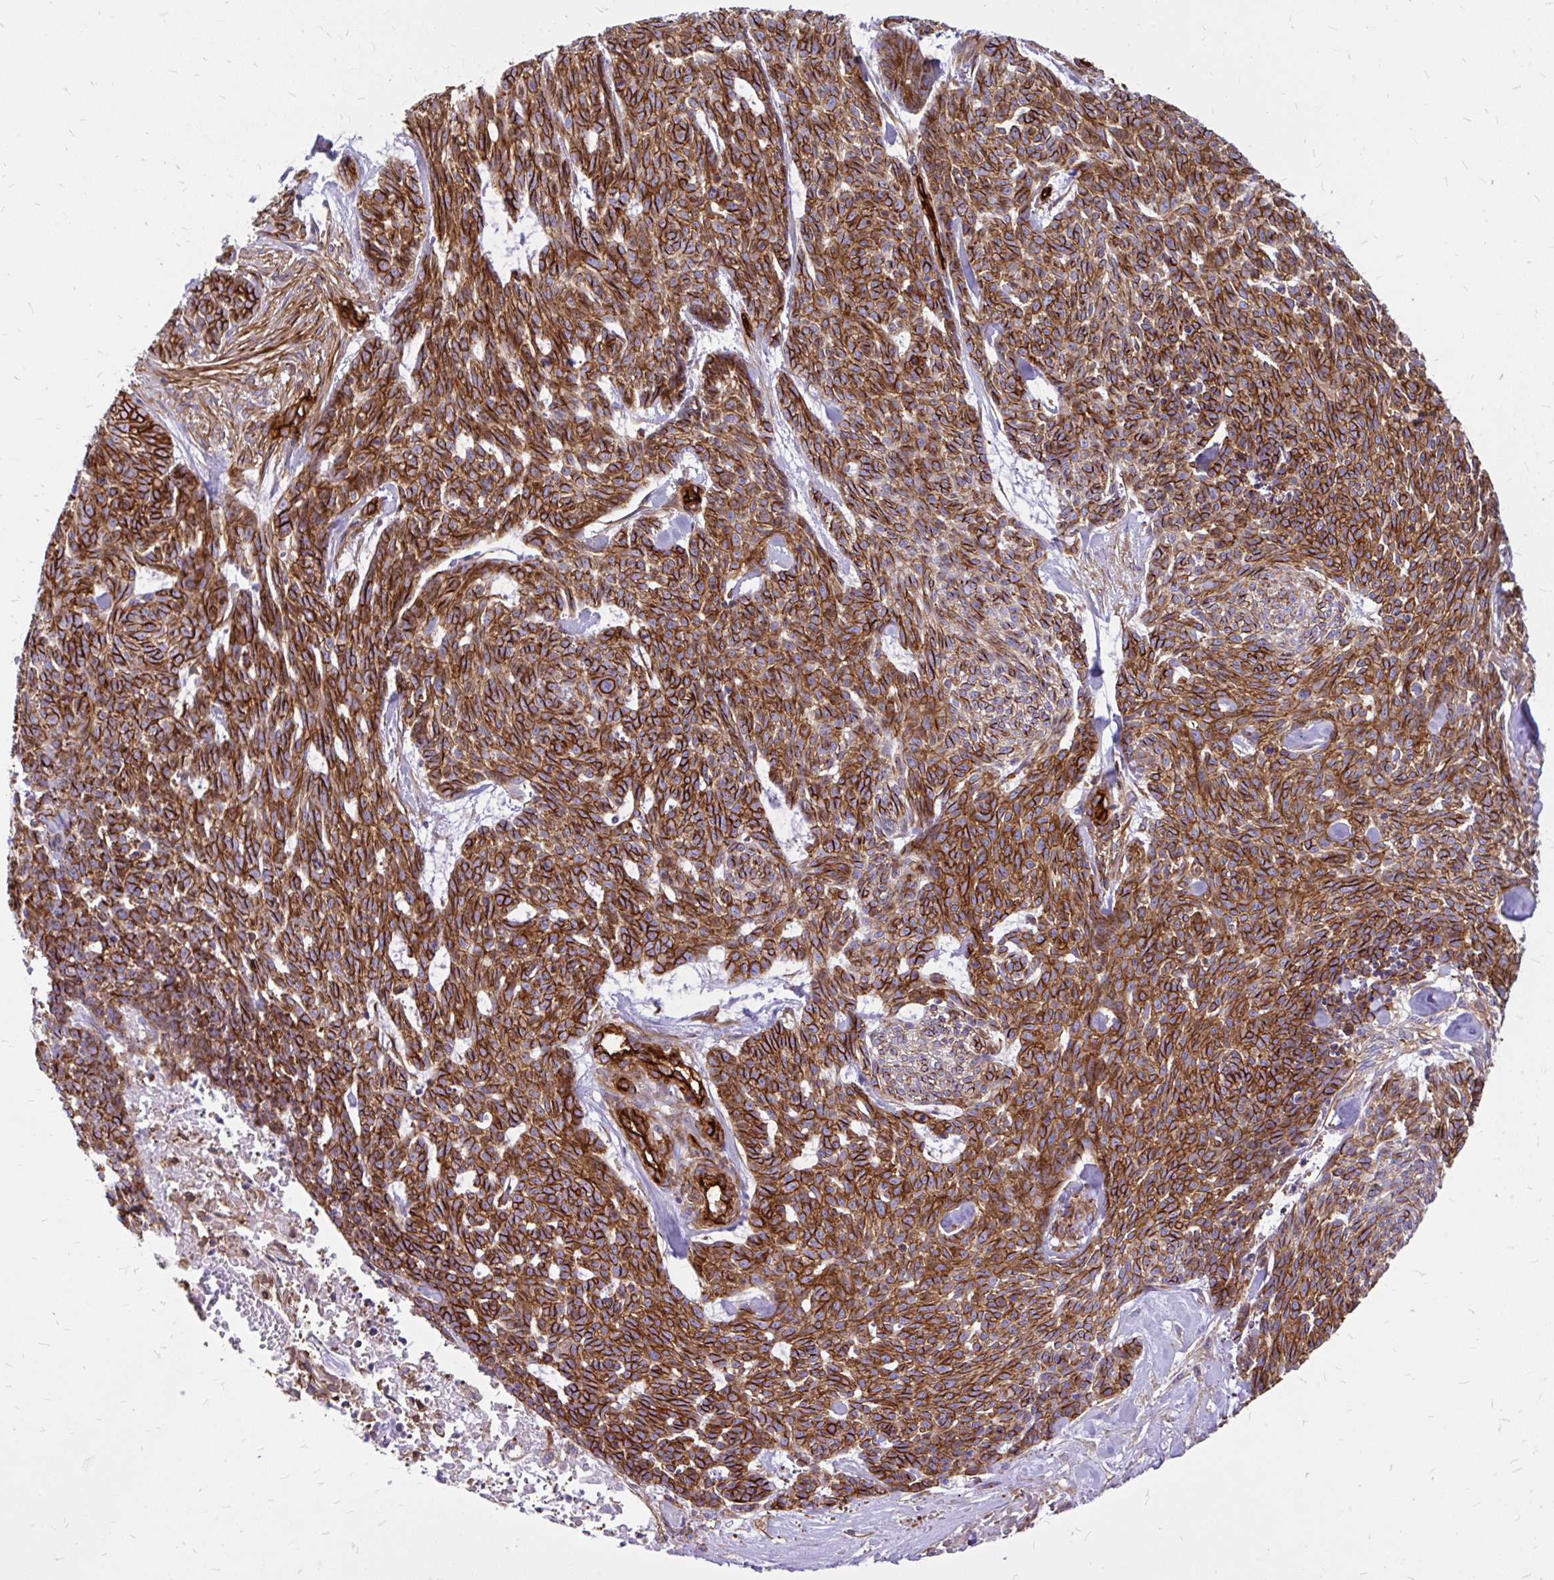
{"staining": {"intensity": "strong", "quantity": ">75%", "location": "cytoplasmic/membranous"}, "tissue": "skin cancer", "cell_type": "Tumor cells", "image_type": "cancer", "snomed": [{"axis": "morphology", "description": "Basal cell carcinoma"}, {"axis": "topography", "description": "Skin"}], "caption": "Strong cytoplasmic/membranous protein positivity is present in about >75% of tumor cells in skin basal cell carcinoma.", "gene": "MAP1LC3B", "patient": {"sex": "female", "age": 93}}